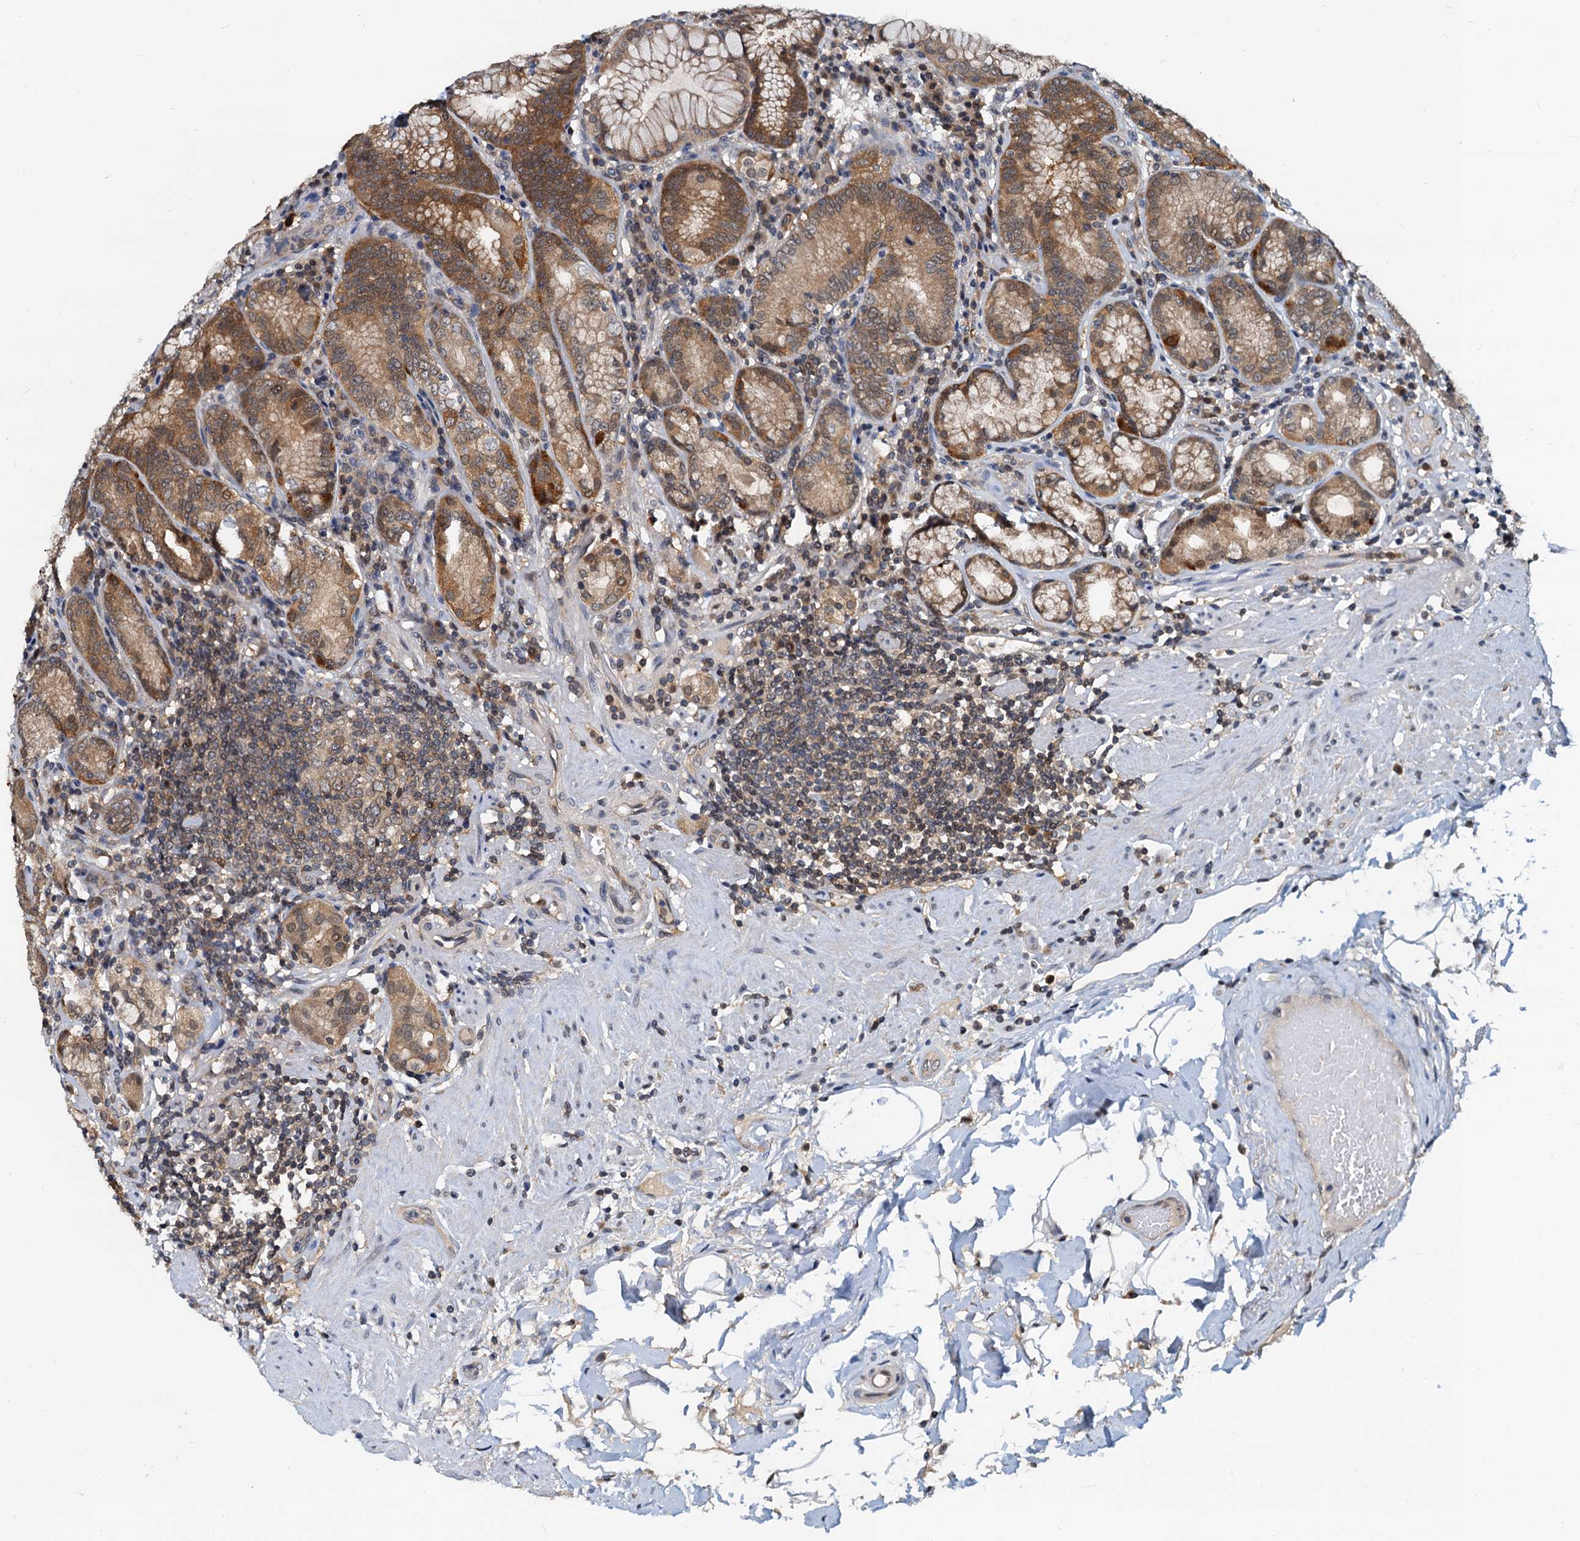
{"staining": {"intensity": "moderate", "quantity": ">75%", "location": "cytoplasmic/membranous"}, "tissue": "stomach", "cell_type": "Glandular cells", "image_type": "normal", "snomed": [{"axis": "morphology", "description": "Normal tissue, NOS"}, {"axis": "topography", "description": "Stomach, upper"}, {"axis": "topography", "description": "Stomach, lower"}], "caption": "Immunohistochemical staining of benign stomach reveals moderate cytoplasmic/membranous protein positivity in approximately >75% of glandular cells.", "gene": "PTGES3", "patient": {"sex": "female", "age": 76}}